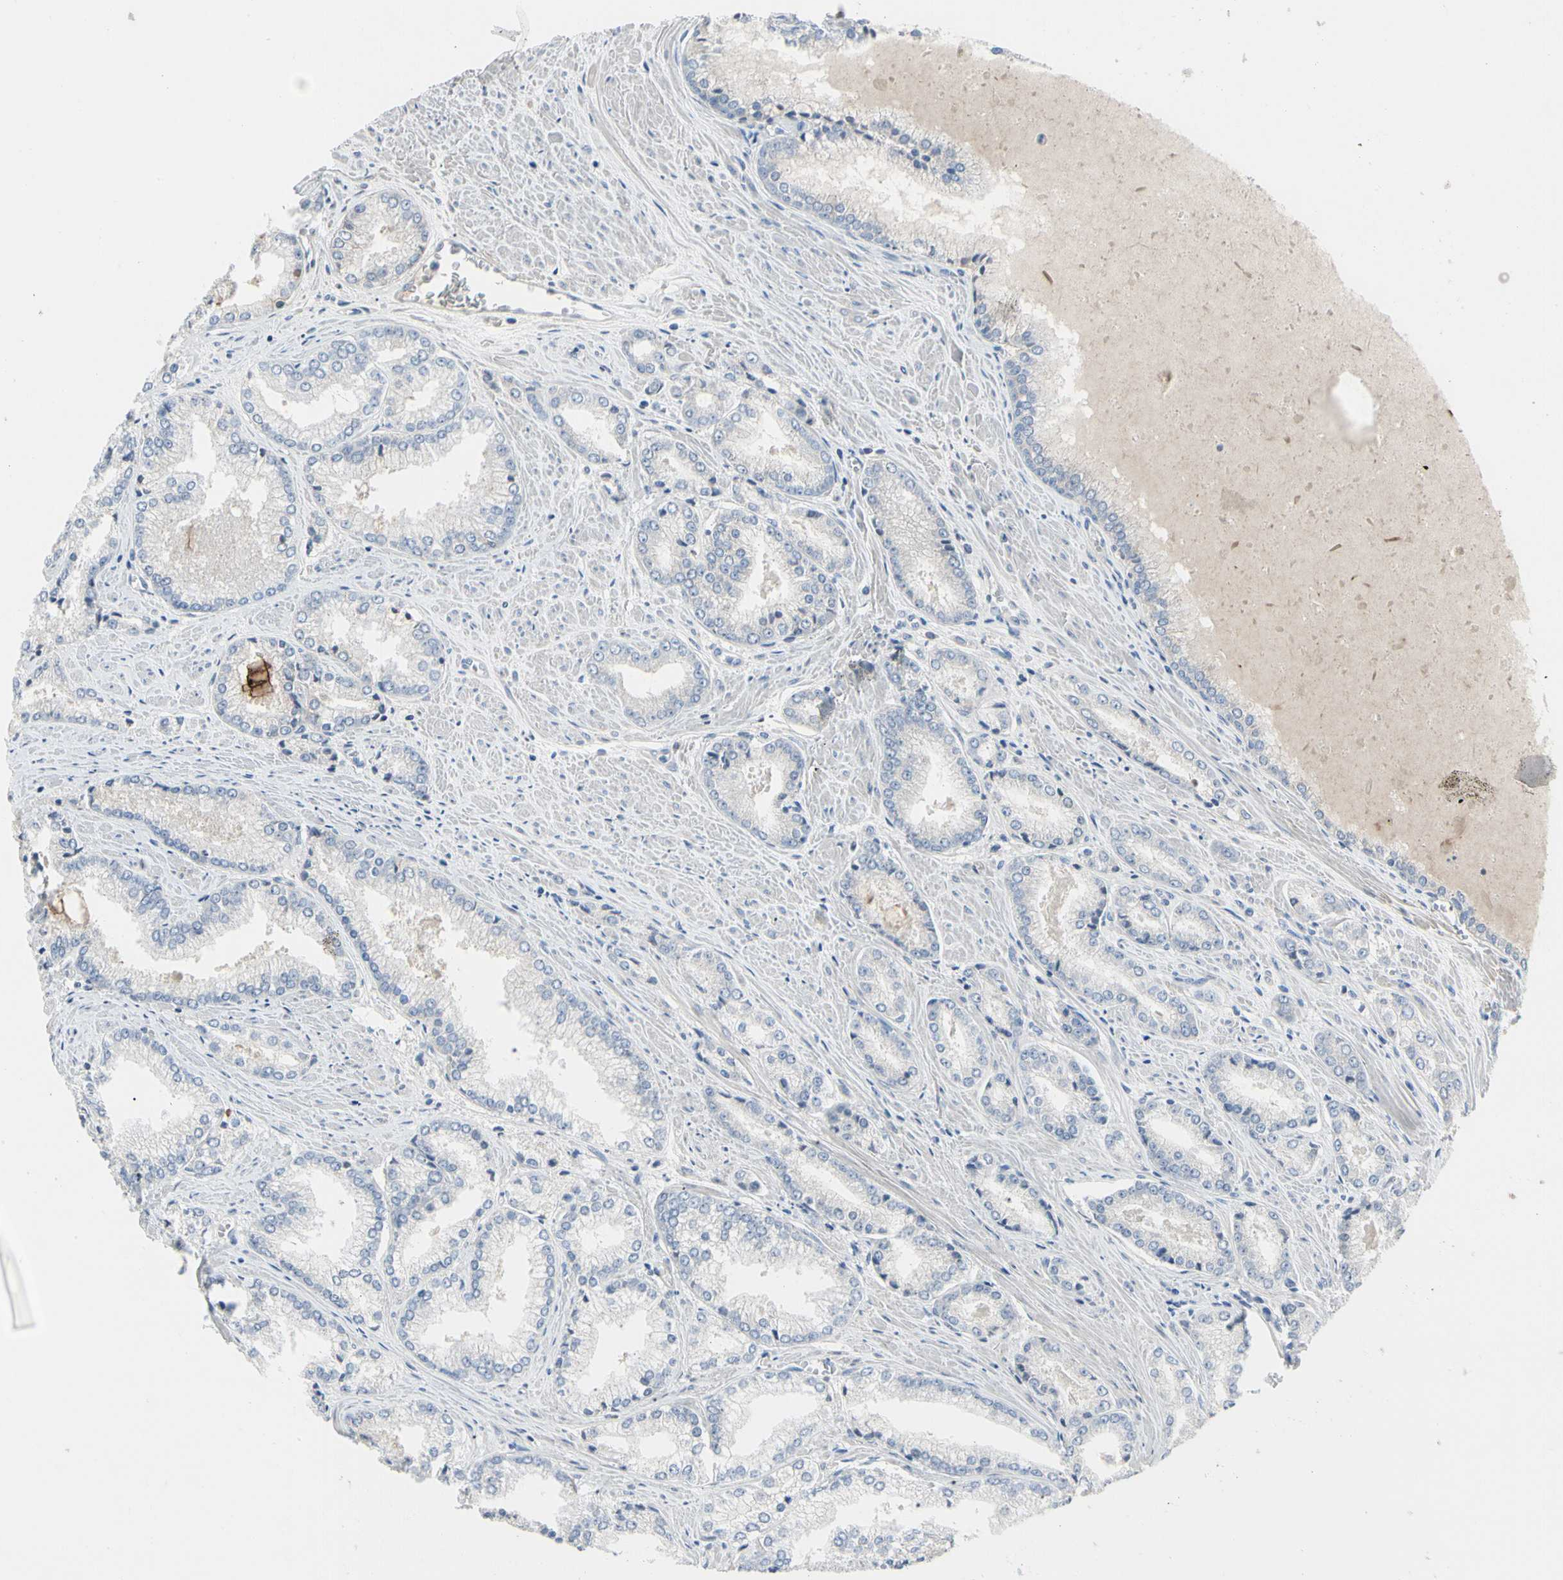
{"staining": {"intensity": "negative", "quantity": "none", "location": "none"}, "tissue": "prostate cancer", "cell_type": "Tumor cells", "image_type": "cancer", "snomed": [{"axis": "morphology", "description": "Adenocarcinoma, Low grade"}, {"axis": "topography", "description": "Prostate"}], "caption": "High magnification brightfield microscopy of prostate adenocarcinoma (low-grade) stained with DAB (brown) and counterstained with hematoxylin (blue): tumor cells show no significant staining.", "gene": "ECRG4", "patient": {"sex": "male", "age": 64}}